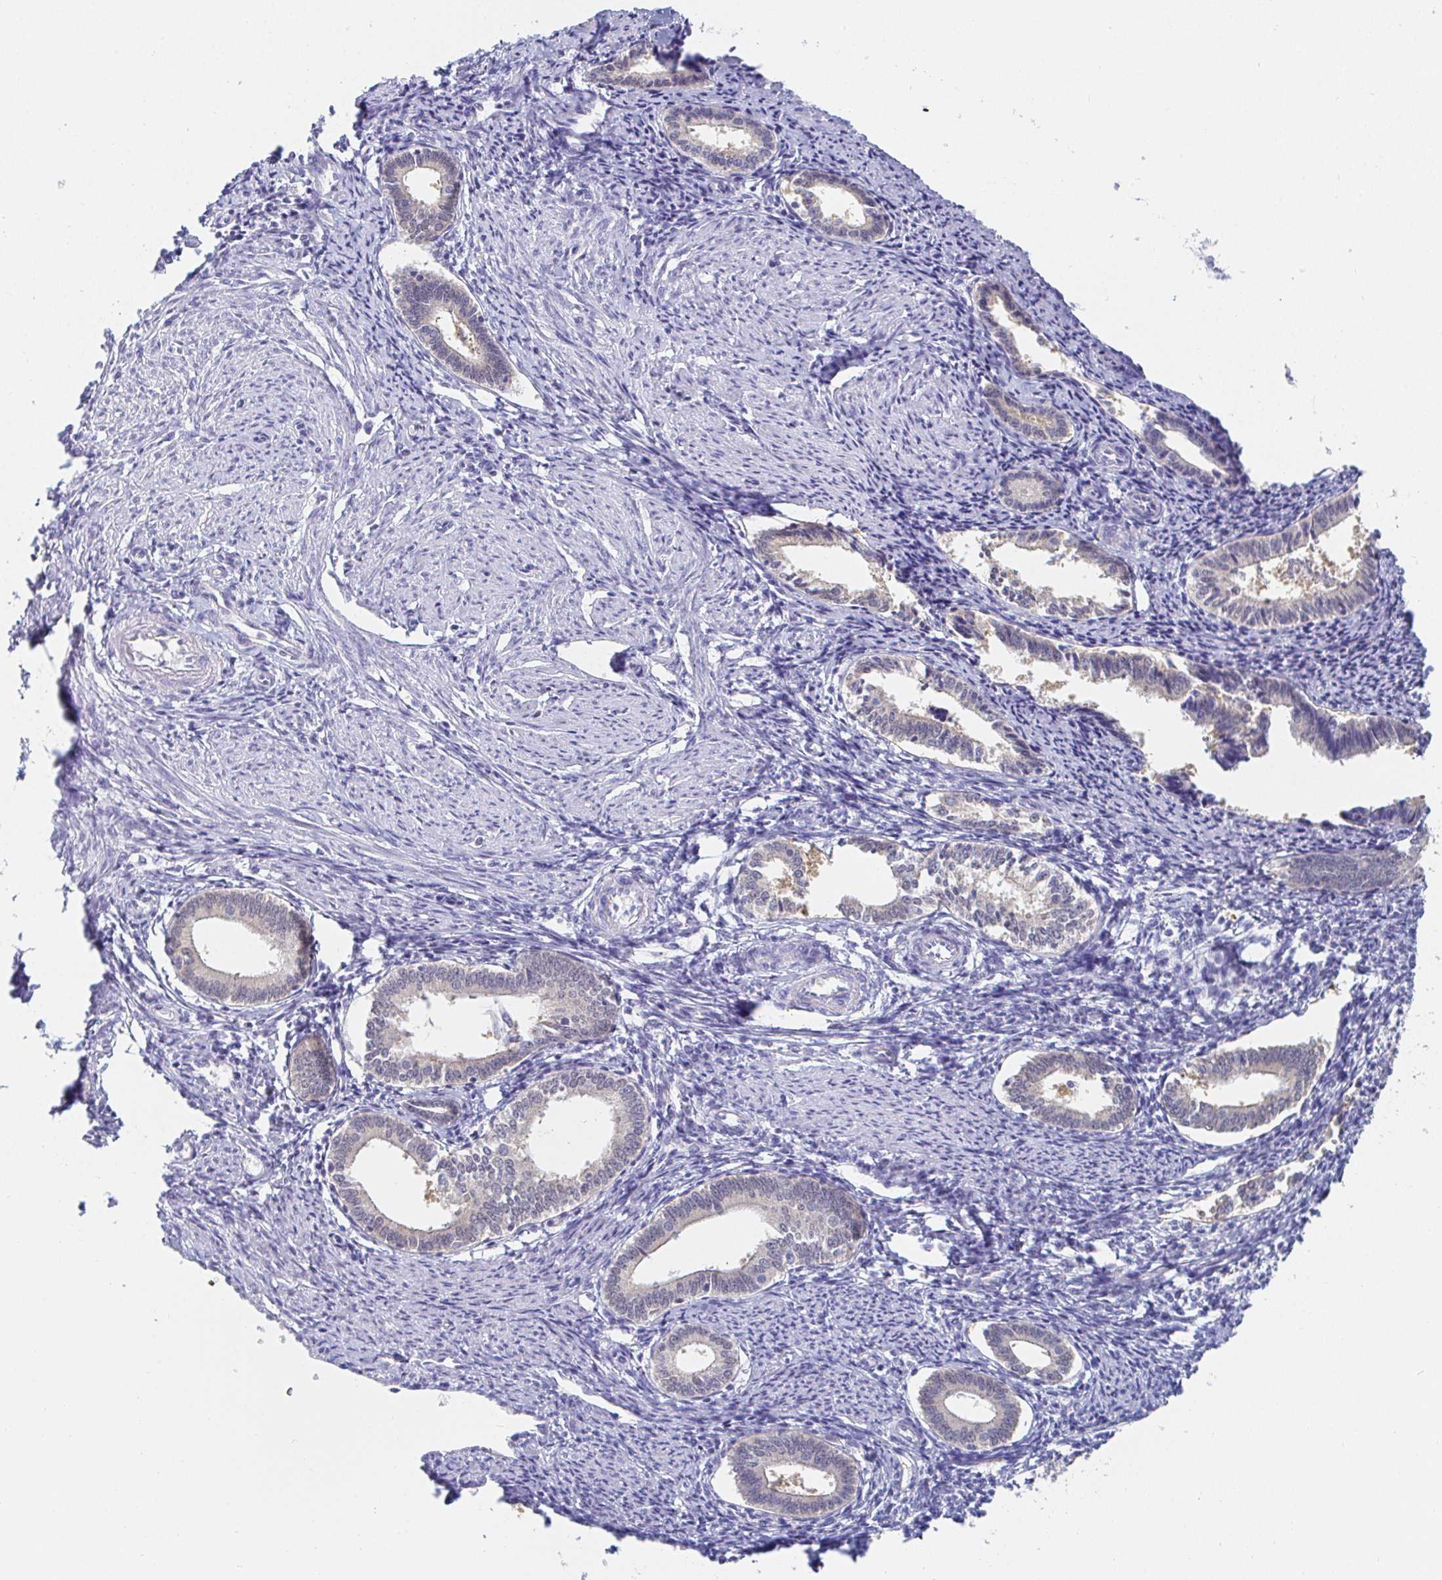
{"staining": {"intensity": "negative", "quantity": "none", "location": "none"}, "tissue": "endometrium", "cell_type": "Cells in endometrial stroma", "image_type": "normal", "snomed": [{"axis": "morphology", "description": "Normal tissue, NOS"}, {"axis": "topography", "description": "Endometrium"}], "caption": "IHC of normal human endometrium reveals no positivity in cells in endometrial stroma.", "gene": "PDE6B", "patient": {"sex": "female", "age": 41}}